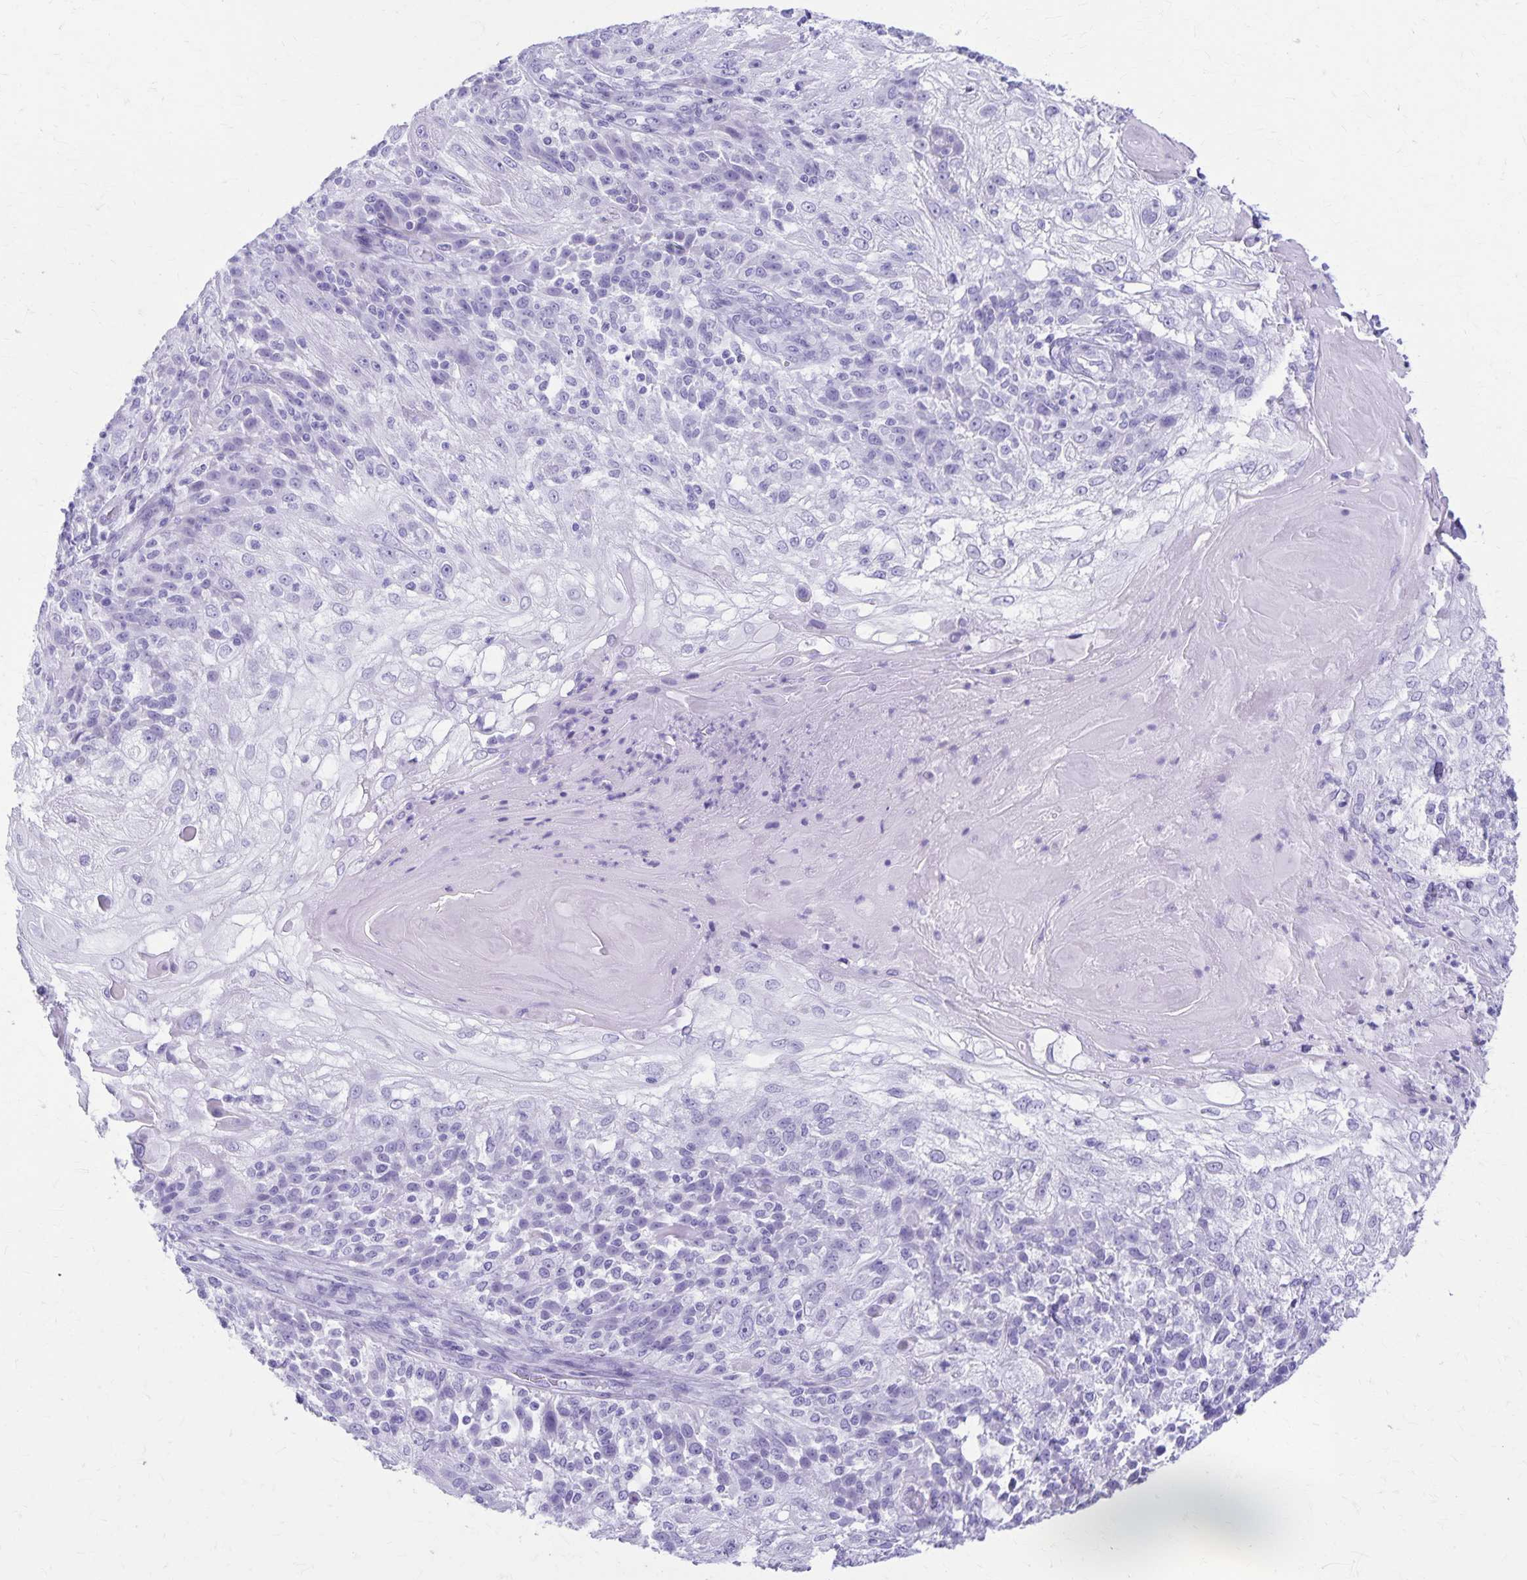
{"staining": {"intensity": "negative", "quantity": "none", "location": "none"}, "tissue": "skin cancer", "cell_type": "Tumor cells", "image_type": "cancer", "snomed": [{"axis": "morphology", "description": "Normal tissue, NOS"}, {"axis": "morphology", "description": "Squamous cell carcinoma, NOS"}, {"axis": "topography", "description": "Skin"}], "caption": "A high-resolution histopathology image shows immunohistochemistry (IHC) staining of skin cancer, which exhibits no significant staining in tumor cells.", "gene": "DEFA5", "patient": {"sex": "female", "age": 83}}